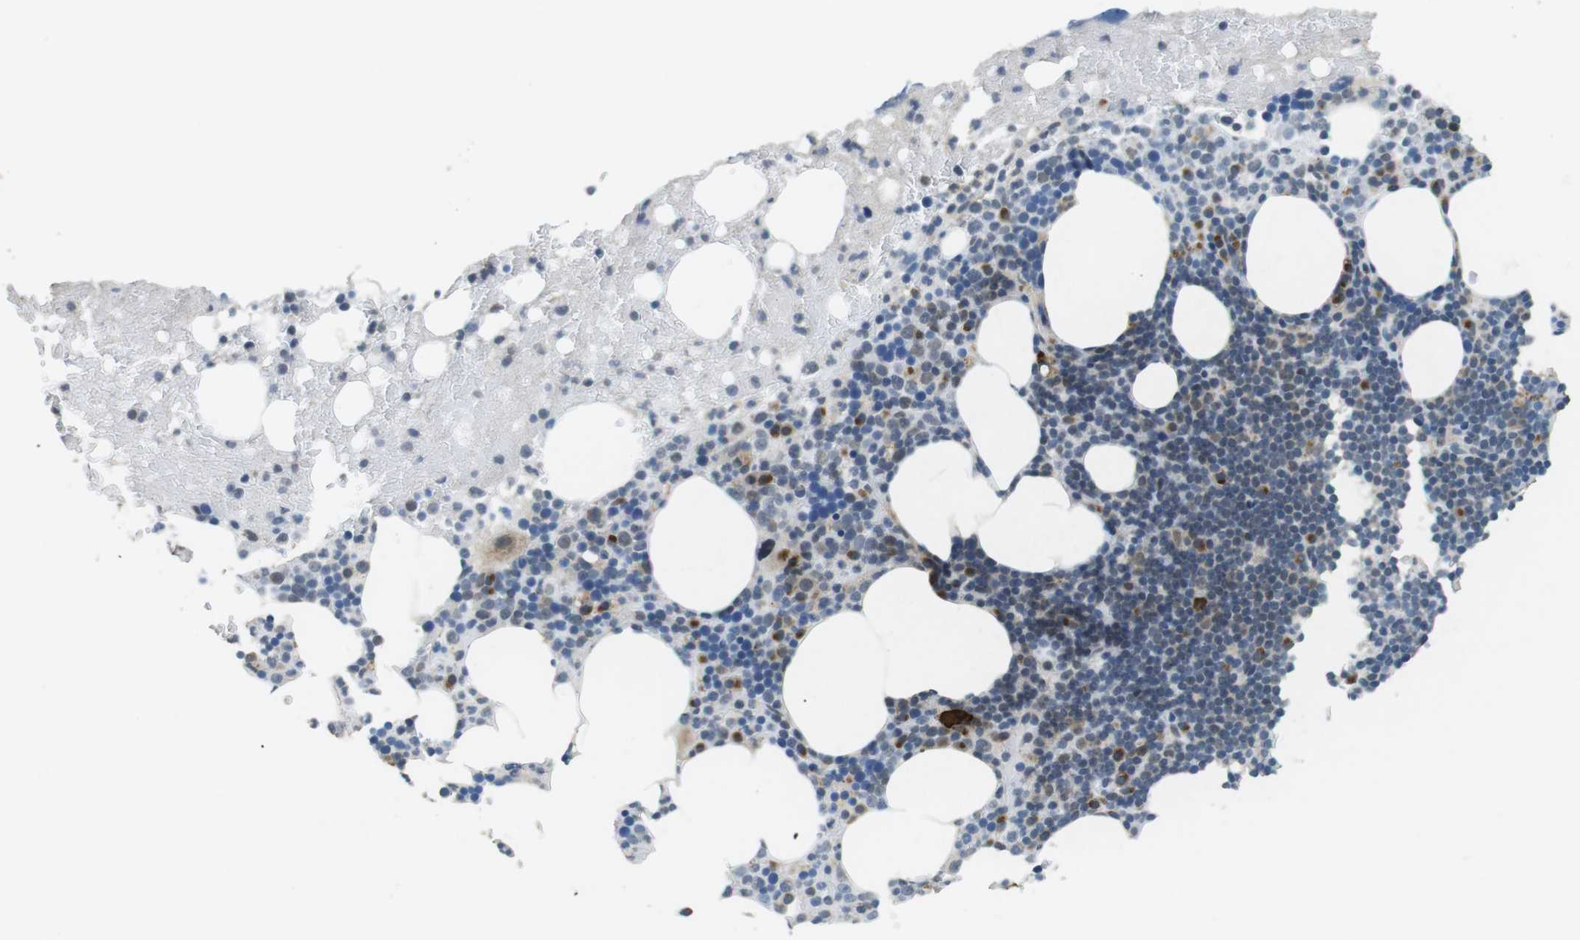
{"staining": {"intensity": "moderate", "quantity": "<25%", "location": "cytoplasmic/membranous,nuclear"}, "tissue": "bone marrow", "cell_type": "Hematopoietic cells", "image_type": "normal", "snomed": [{"axis": "morphology", "description": "Normal tissue, NOS"}, {"axis": "topography", "description": "Bone marrow"}], "caption": "Human bone marrow stained with a brown dye shows moderate cytoplasmic/membranous,nuclear positive positivity in approximately <25% of hematopoietic cells.", "gene": "CLDN7", "patient": {"sex": "female", "age": 66}}